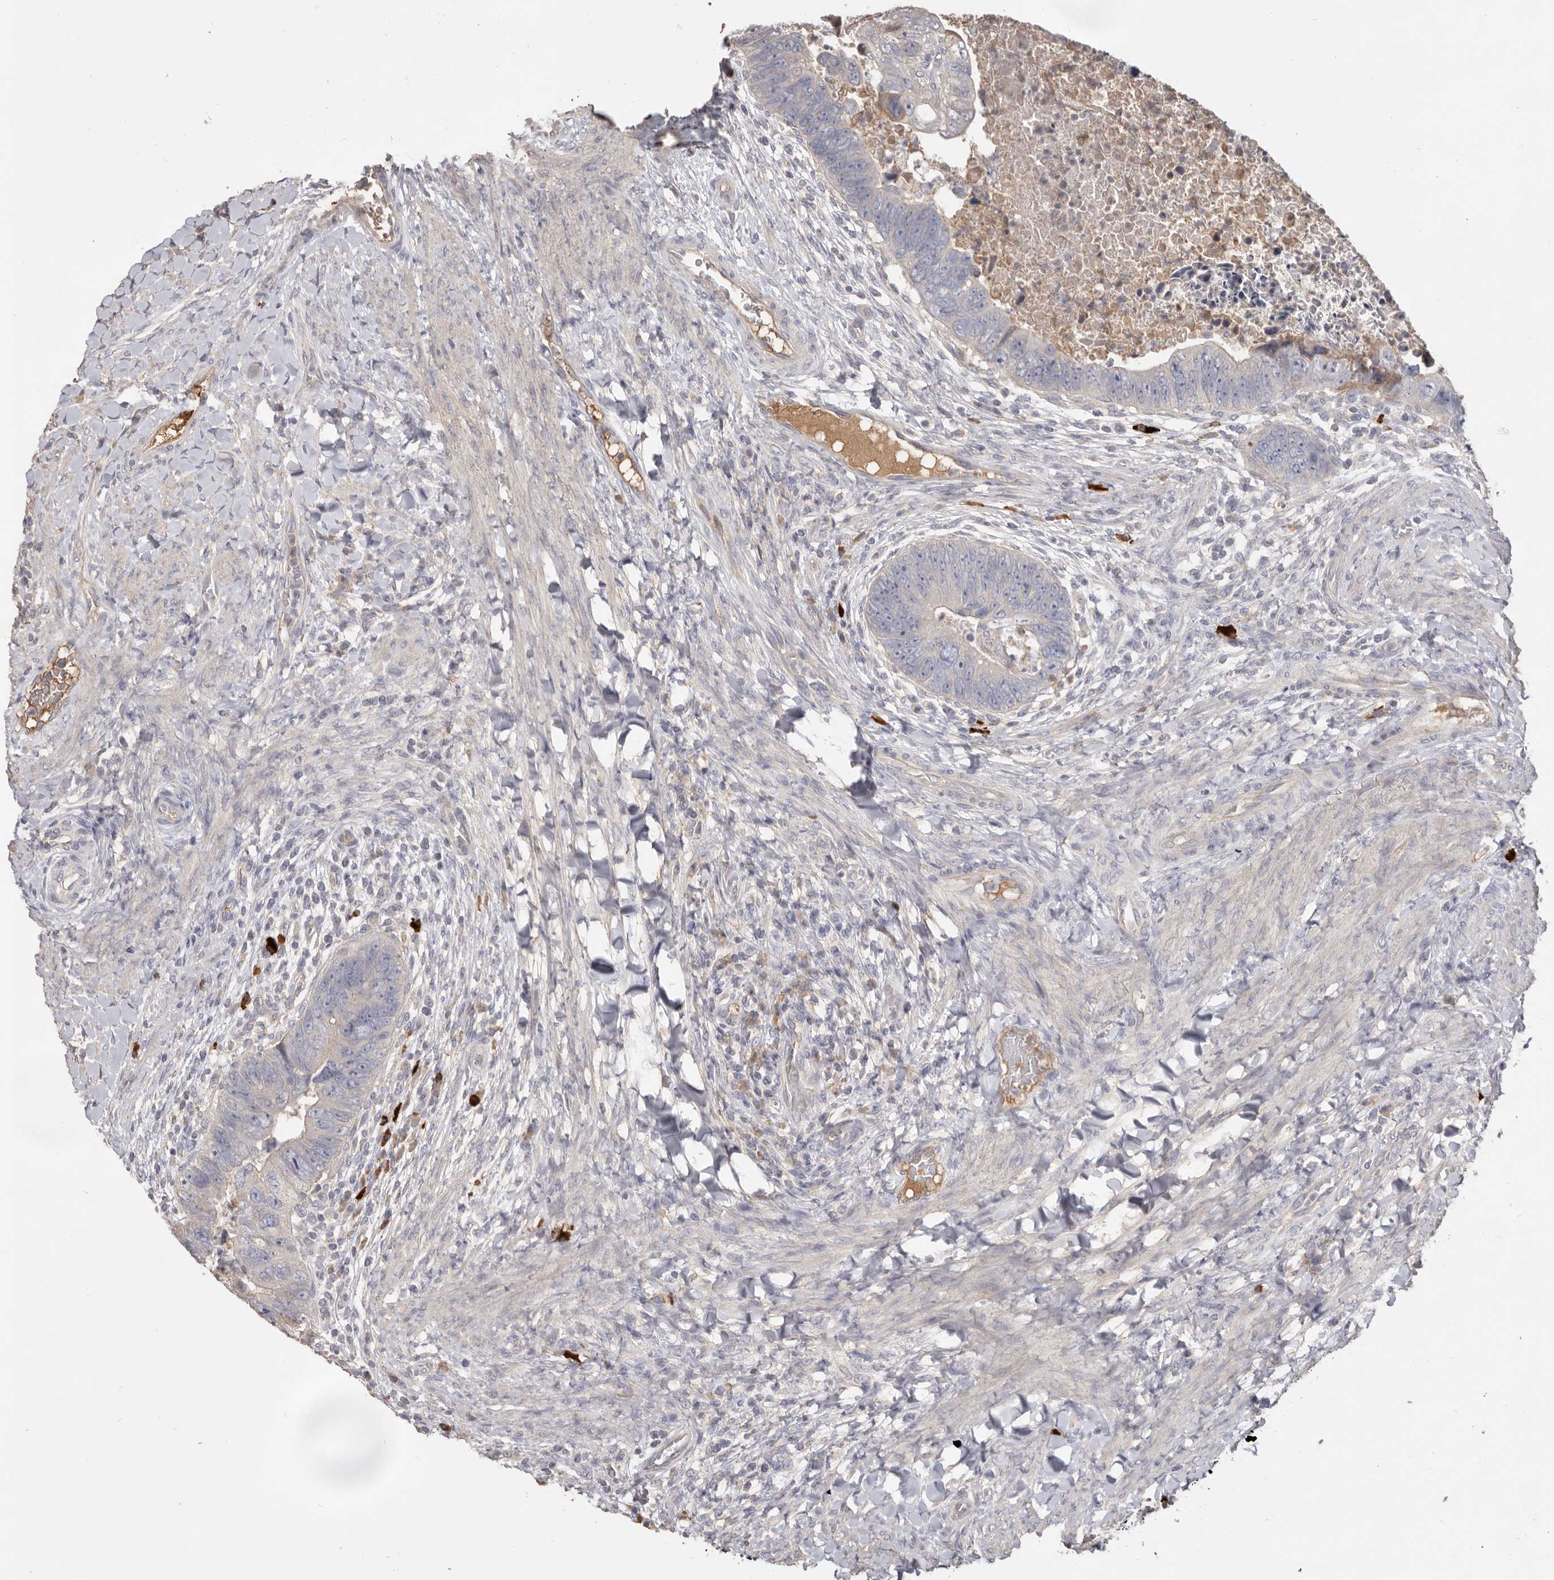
{"staining": {"intensity": "negative", "quantity": "none", "location": "none"}, "tissue": "colorectal cancer", "cell_type": "Tumor cells", "image_type": "cancer", "snomed": [{"axis": "morphology", "description": "Adenocarcinoma, NOS"}, {"axis": "topography", "description": "Rectum"}], "caption": "Tumor cells show no significant staining in adenocarcinoma (colorectal).", "gene": "HCAR2", "patient": {"sex": "male", "age": 59}}